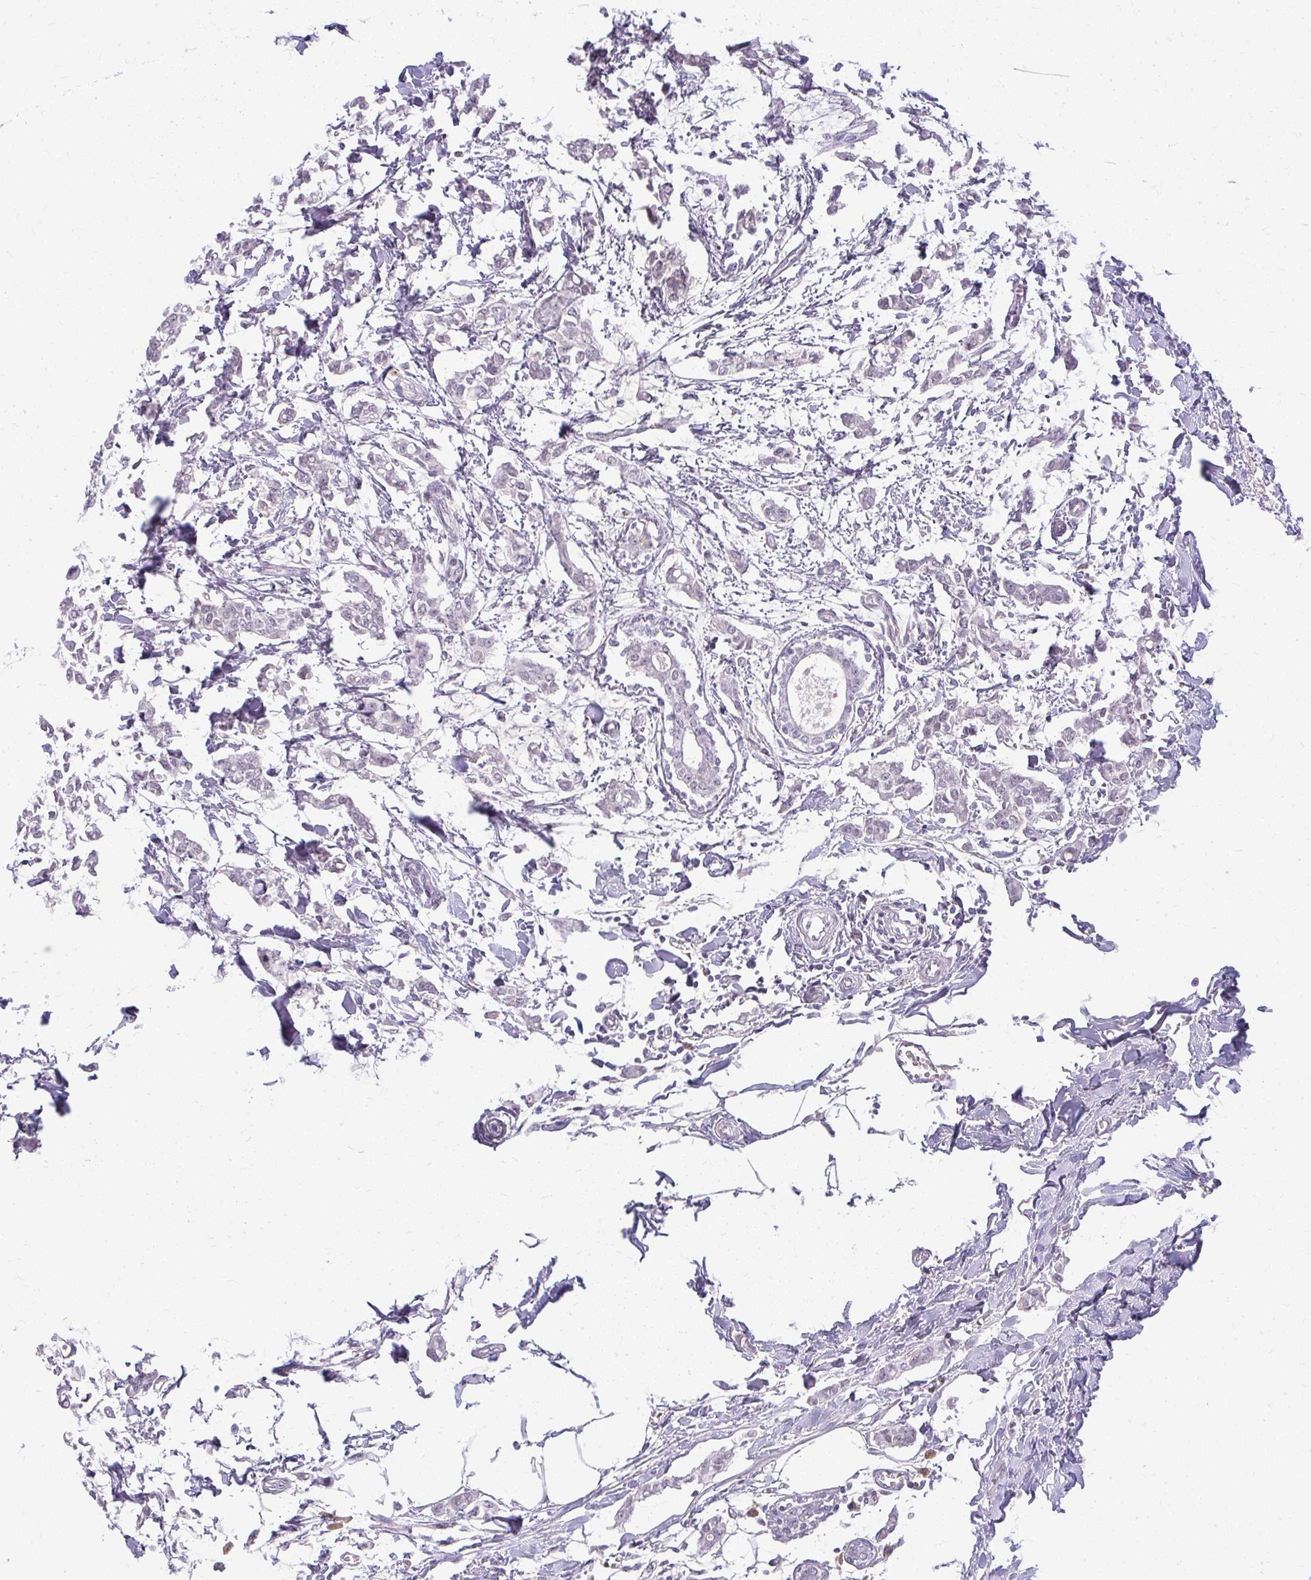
{"staining": {"intensity": "negative", "quantity": "none", "location": "none"}, "tissue": "breast cancer", "cell_type": "Tumor cells", "image_type": "cancer", "snomed": [{"axis": "morphology", "description": "Duct carcinoma"}, {"axis": "topography", "description": "Breast"}], "caption": "An immunohistochemistry histopathology image of breast cancer (intraductal carcinoma) is shown. There is no staining in tumor cells of breast cancer (intraductal carcinoma).", "gene": "TEX33", "patient": {"sex": "female", "age": 41}}